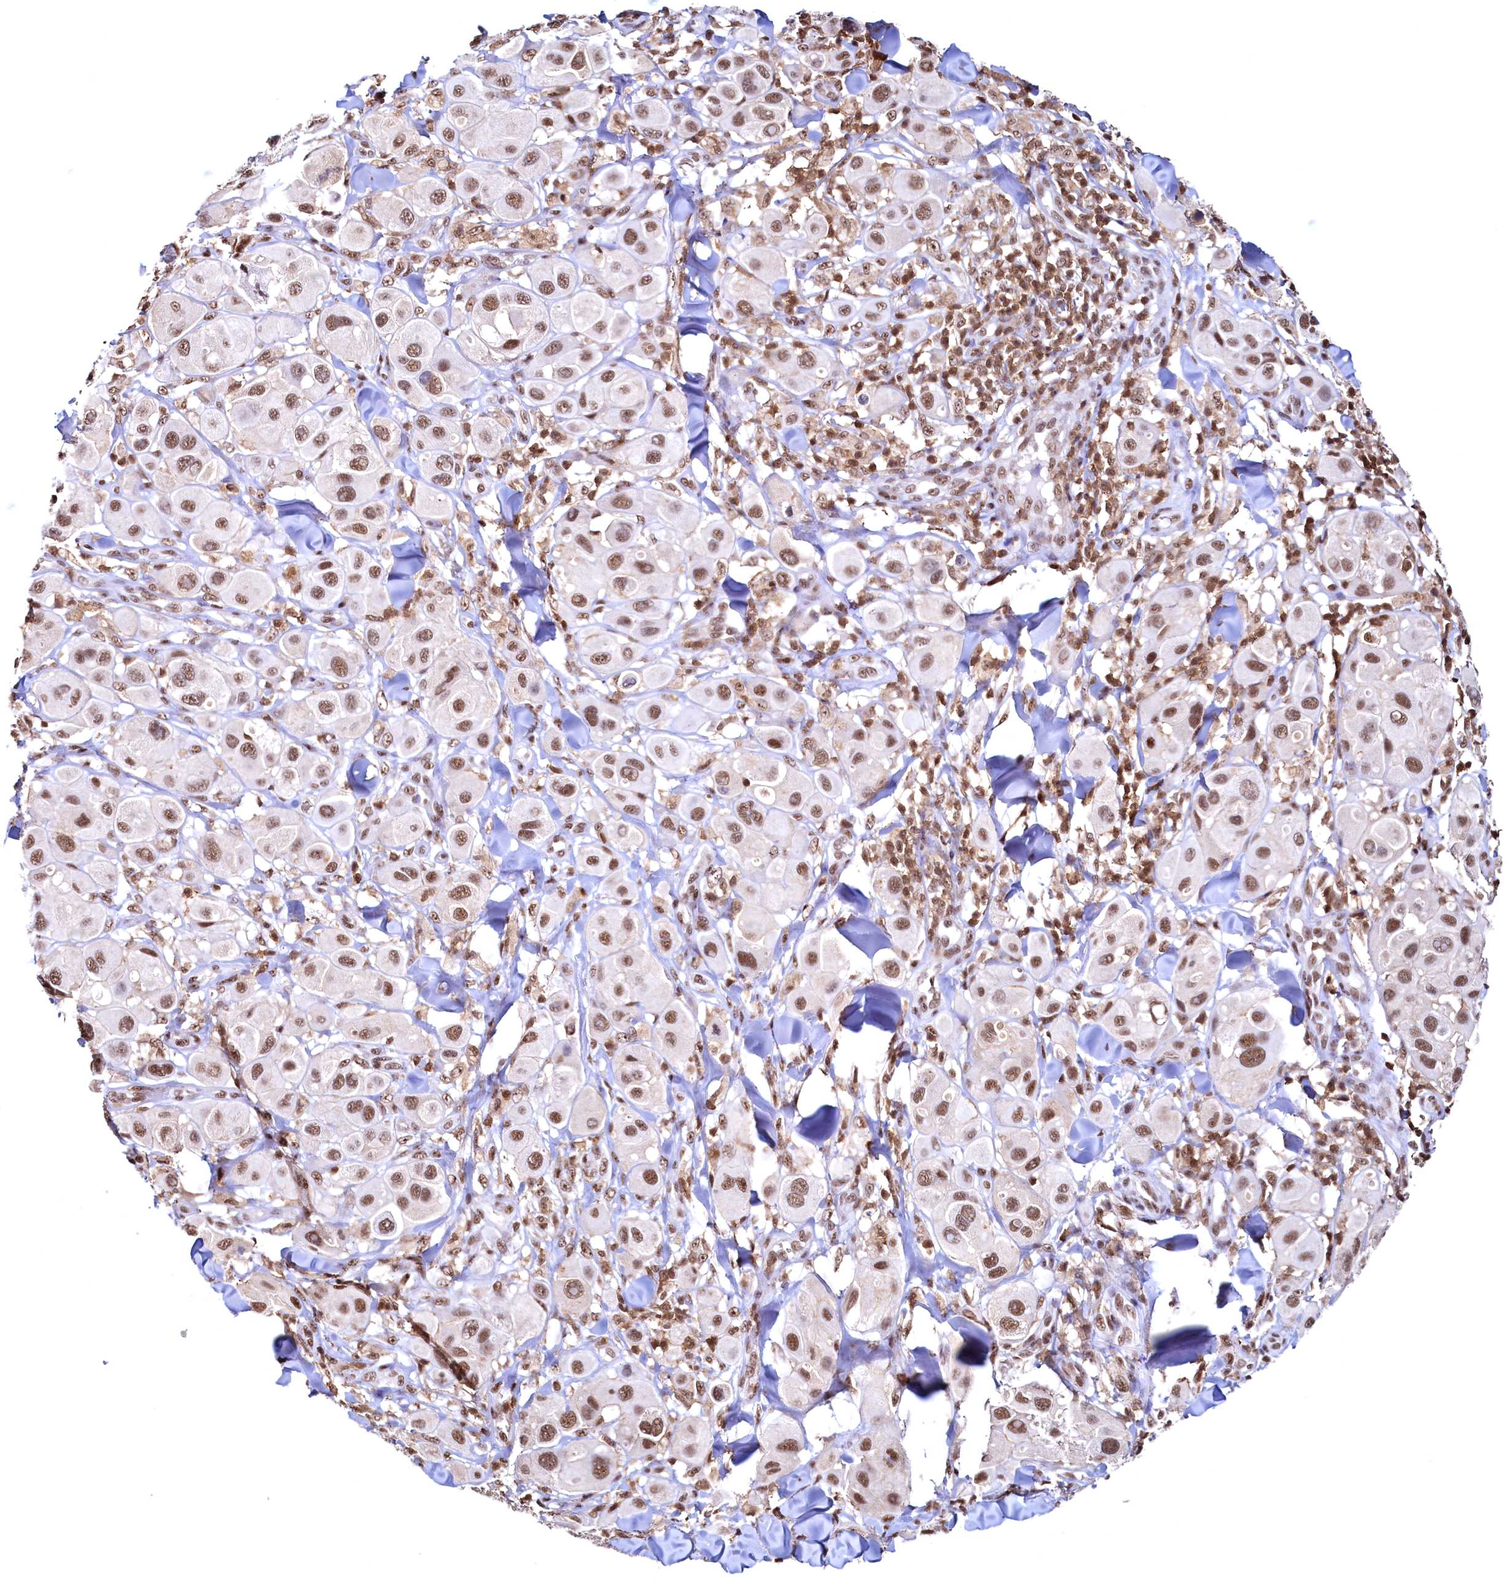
{"staining": {"intensity": "moderate", "quantity": ">75%", "location": "nuclear"}, "tissue": "melanoma", "cell_type": "Tumor cells", "image_type": "cancer", "snomed": [{"axis": "morphology", "description": "Malignant melanoma, Metastatic site"}, {"axis": "topography", "description": "Skin"}], "caption": "Protein expression analysis of human melanoma reveals moderate nuclear staining in about >75% of tumor cells. (Brightfield microscopy of DAB IHC at high magnification).", "gene": "RSRC2", "patient": {"sex": "male", "age": 41}}